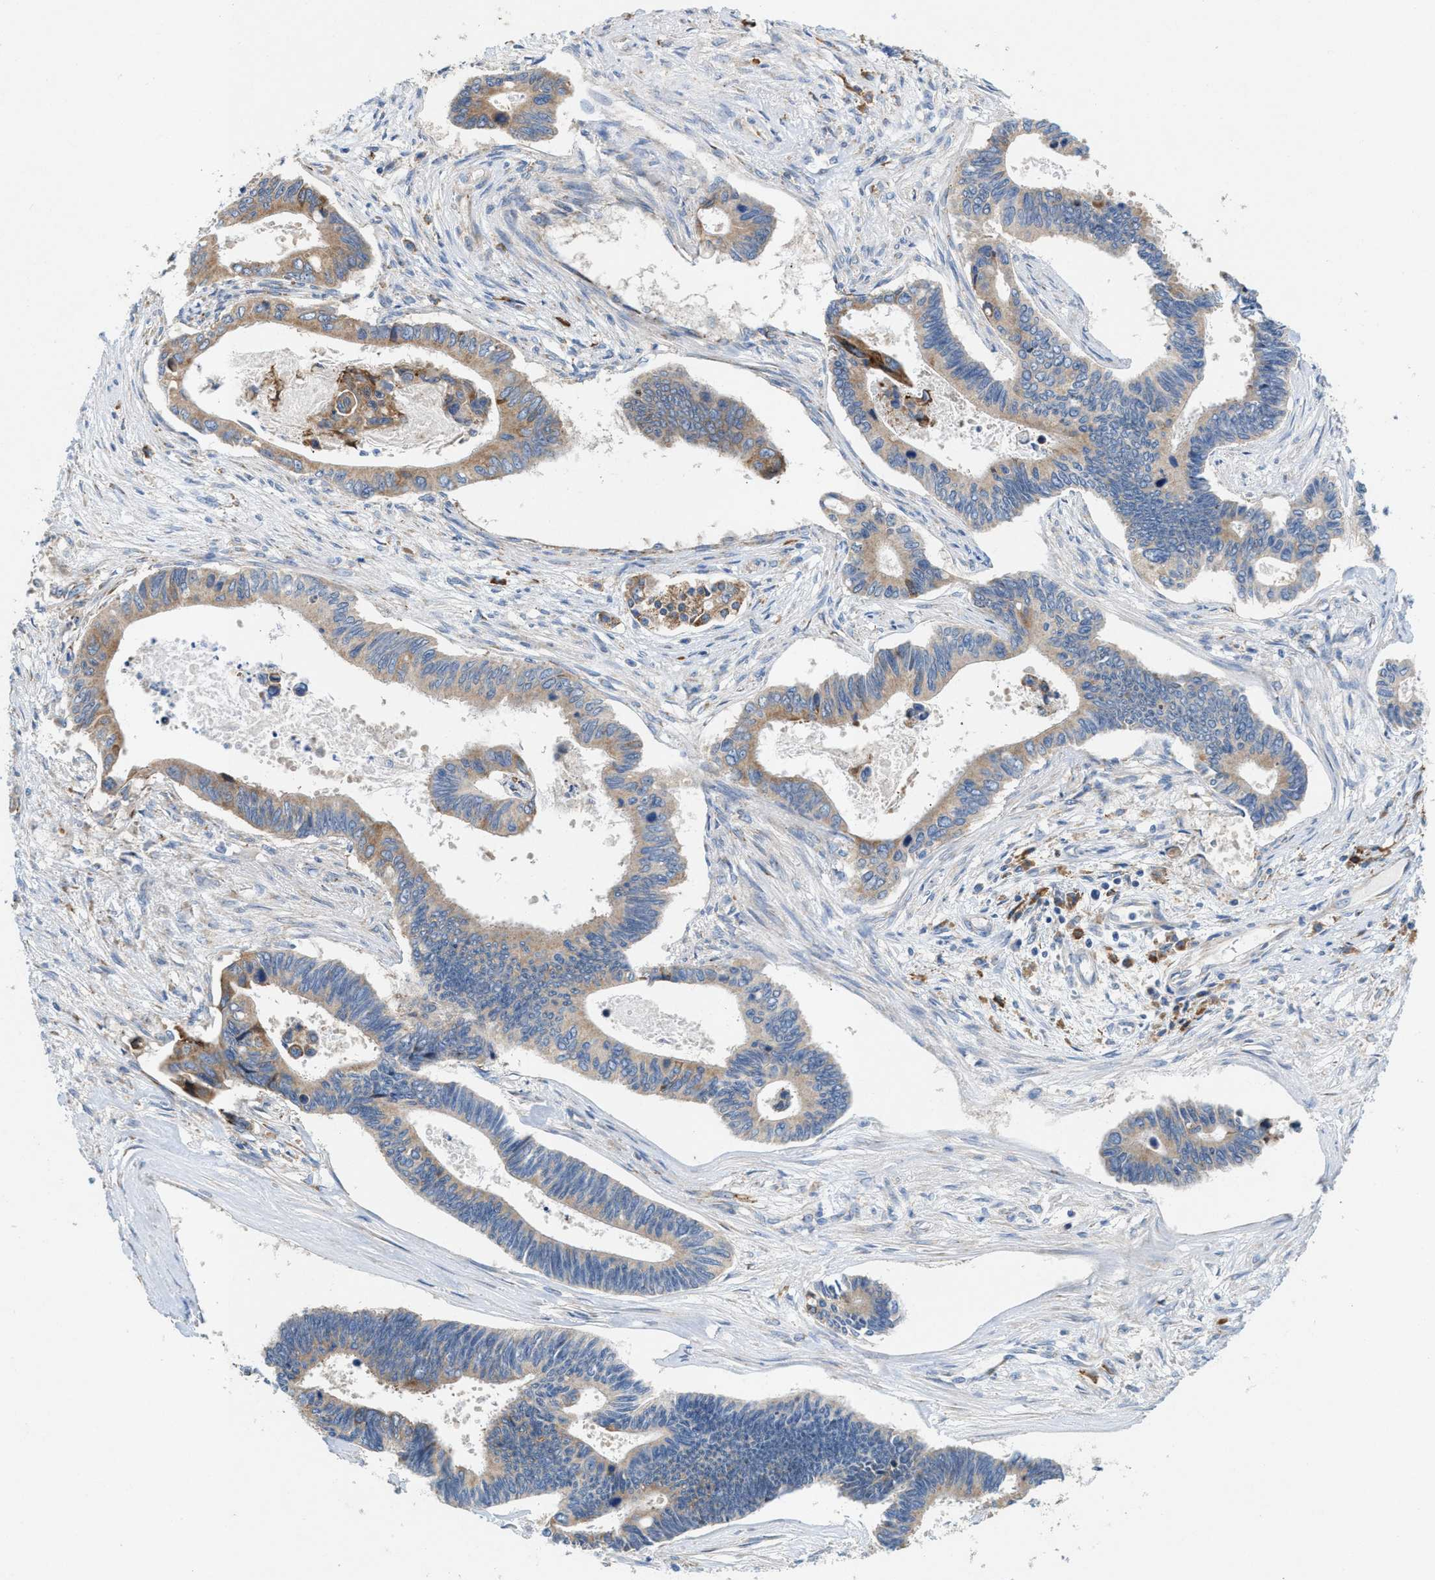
{"staining": {"intensity": "weak", "quantity": "25%-75%", "location": "cytoplasmic/membranous"}, "tissue": "pancreatic cancer", "cell_type": "Tumor cells", "image_type": "cancer", "snomed": [{"axis": "morphology", "description": "Adenocarcinoma, NOS"}, {"axis": "topography", "description": "Pancreas"}], "caption": "Protein analysis of pancreatic adenocarcinoma tissue displays weak cytoplasmic/membranous positivity in approximately 25%-75% of tumor cells.", "gene": "DYNC2I1", "patient": {"sex": "female", "age": 70}}